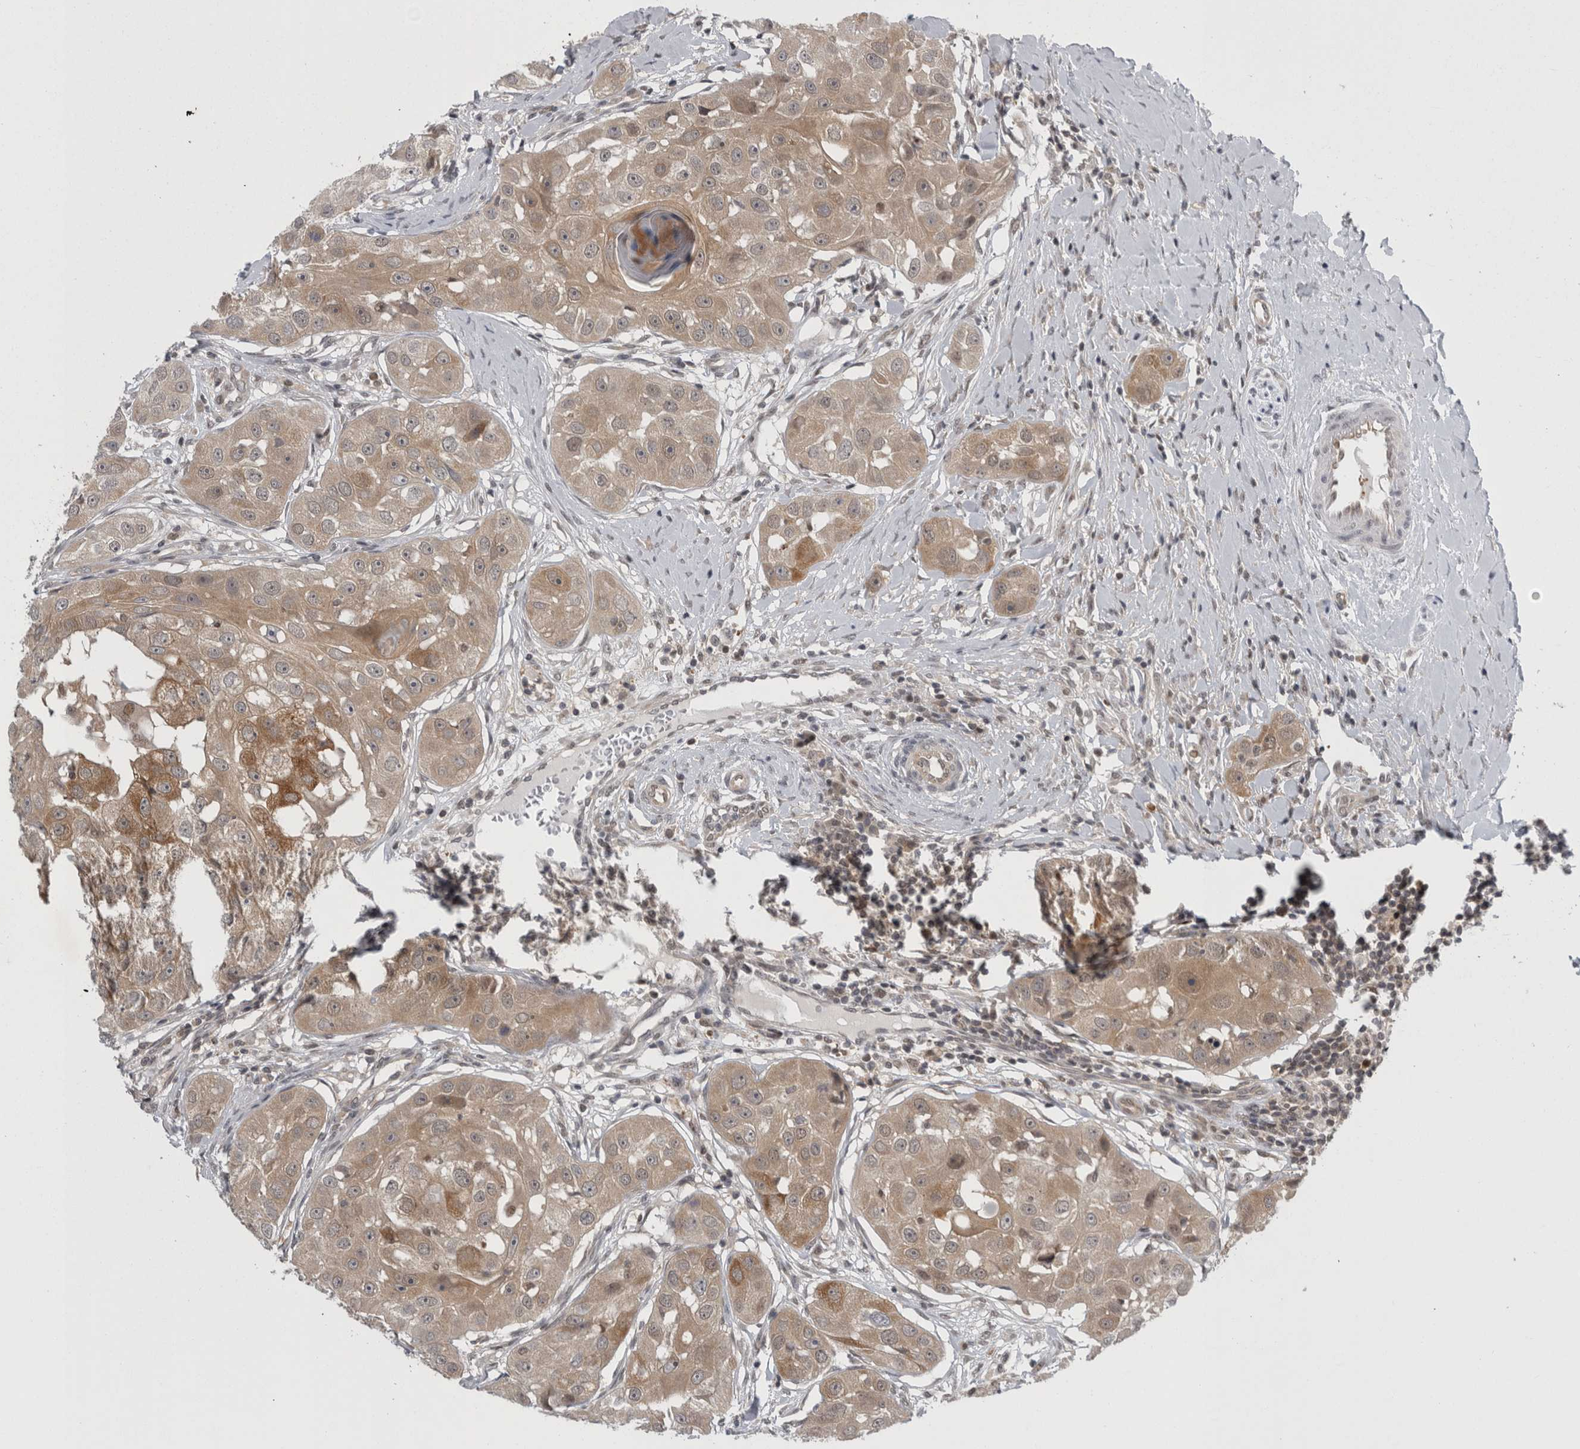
{"staining": {"intensity": "moderate", "quantity": "<25%", "location": "cytoplasmic/membranous"}, "tissue": "head and neck cancer", "cell_type": "Tumor cells", "image_type": "cancer", "snomed": [{"axis": "morphology", "description": "Normal tissue, NOS"}, {"axis": "morphology", "description": "Squamous cell carcinoma, NOS"}, {"axis": "topography", "description": "Skeletal muscle"}, {"axis": "topography", "description": "Head-Neck"}], "caption": "A high-resolution histopathology image shows IHC staining of head and neck cancer, which demonstrates moderate cytoplasmic/membranous positivity in about <25% of tumor cells. (brown staining indicates protein expression, while blue staining denotes nuclei).", "gene": "PSMB2", "patient": {"sex": "male", "age": 51}}